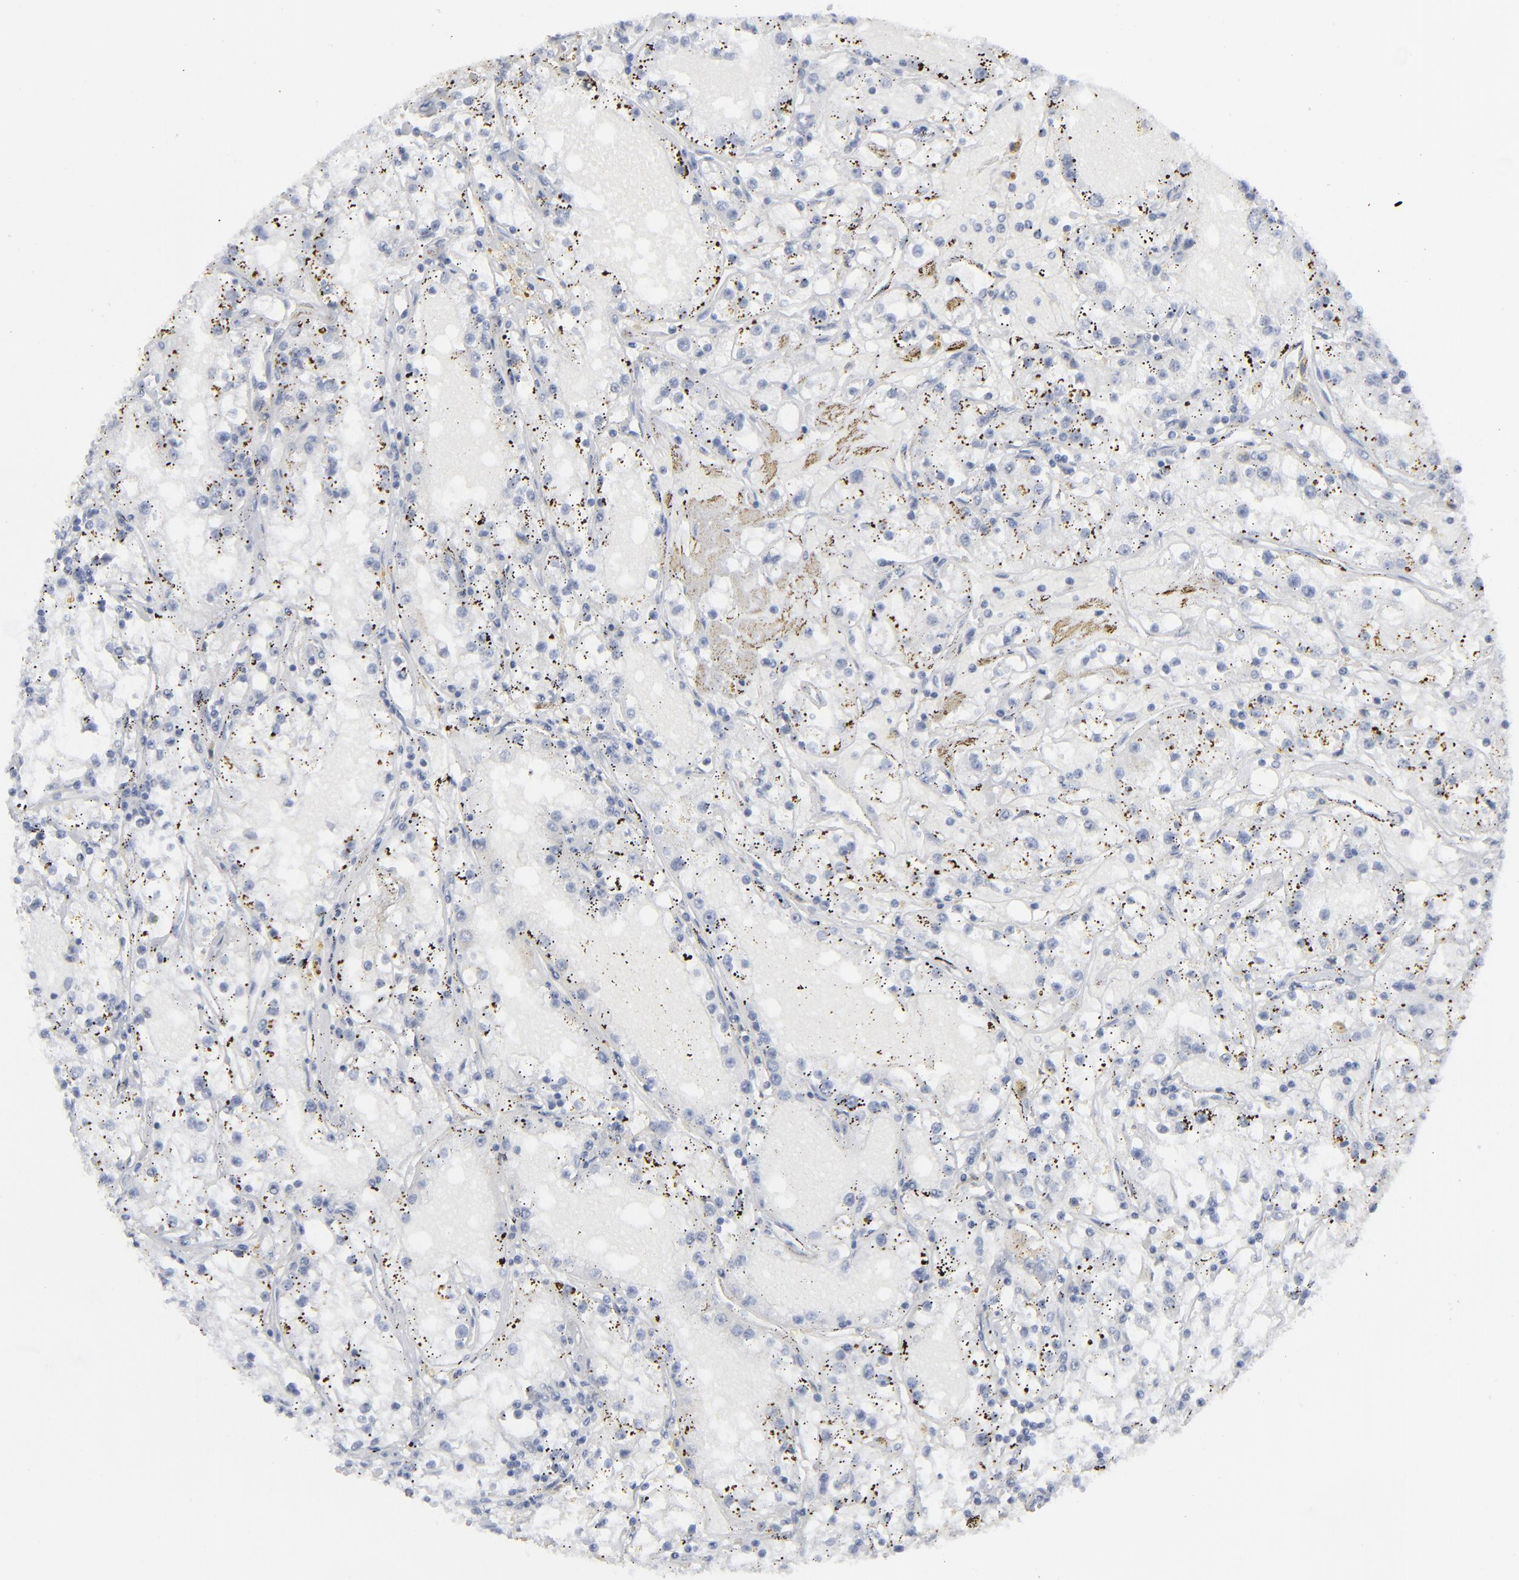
{"staining": {"intensity": "negative", "quantity": "none", "location": "none"}, "tissue": "renal cancer", "cell_type": "Tumor cells", "image_type": "cancer", "snomed": [{"axis": "morphology", "description": "Adenocarcinoma, NOS"}, {"axis": "topography", "description": "Kidney"}], "caption": "An immunohistochemistry (IHC) micrograph of renal cancer is shown. There is no staining in tumor cells of renal cancer. (Brightfield microscopy of DAB (3,3'-diaminobenzidine) immunohistochemistry at high magnification).", "gene": "MSLN", "patient": {"sex": "male", "age": 56}}